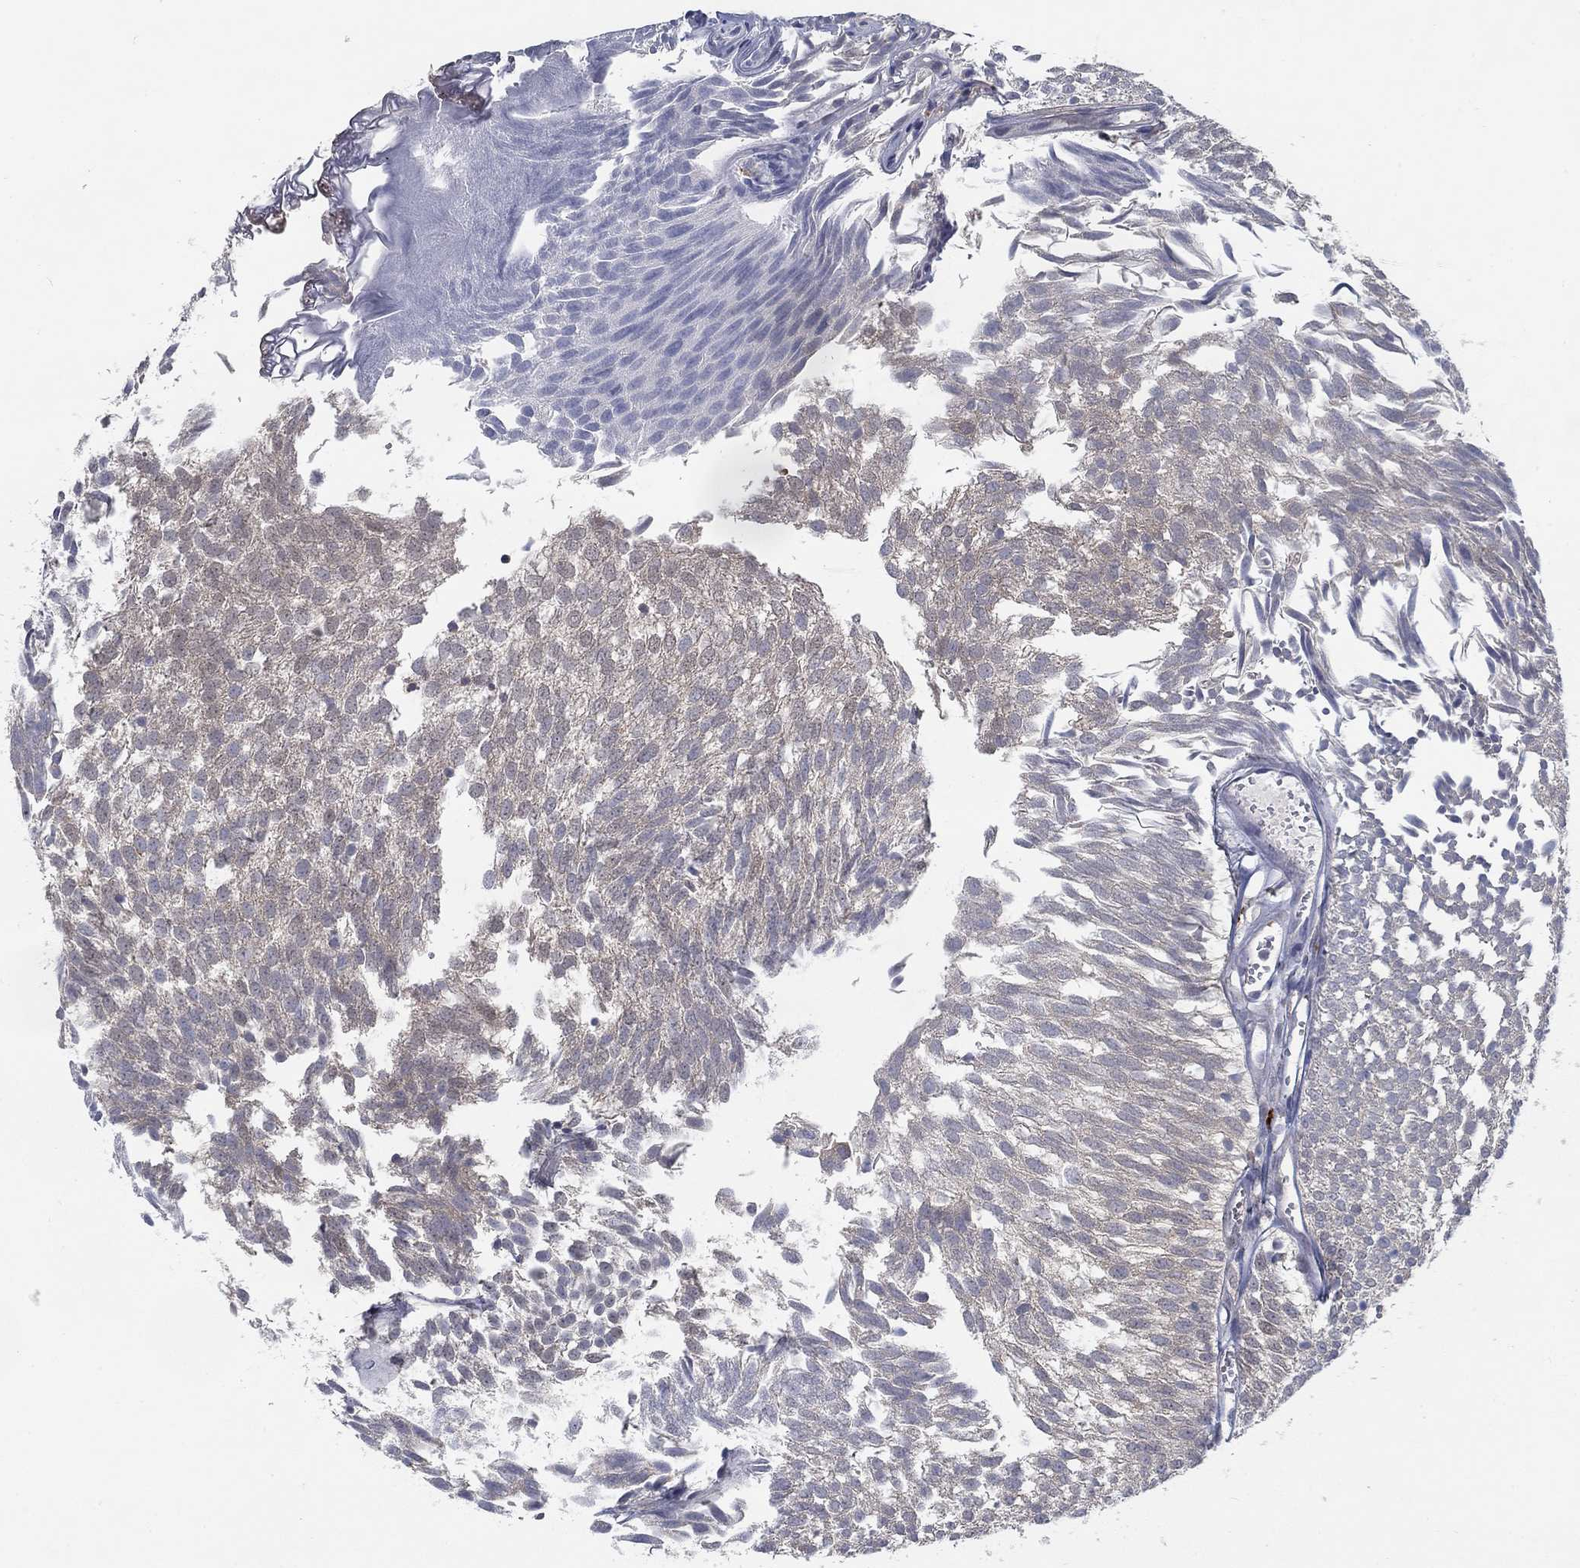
{"staining": {"intensity": "weak", "quantity": ">75%", "location": "cytoplasmic/membranous"}, "tissue": "urothelial cancer", "cell_type": "Tumor cells", "image_type": "cancer", "snomed": [{"axis": "morphology", "description": "Urothelial carcinoma, Low grade"}, {"axis": "topography", "description": "Urinary bladder"}], "caption": "A high-resolution photomicrograph shows immunohistochemistry (IHC) staining of urothelial carcinoma (low-grade), which displays weak cytoplasmic/membranous expression in approximately >75% of tumor cells. (brown staining indicates protein expression, while blue staining denotes nuclei).", "gene": "MTSS2", "patient": {"sex": "male", "age": 52}}